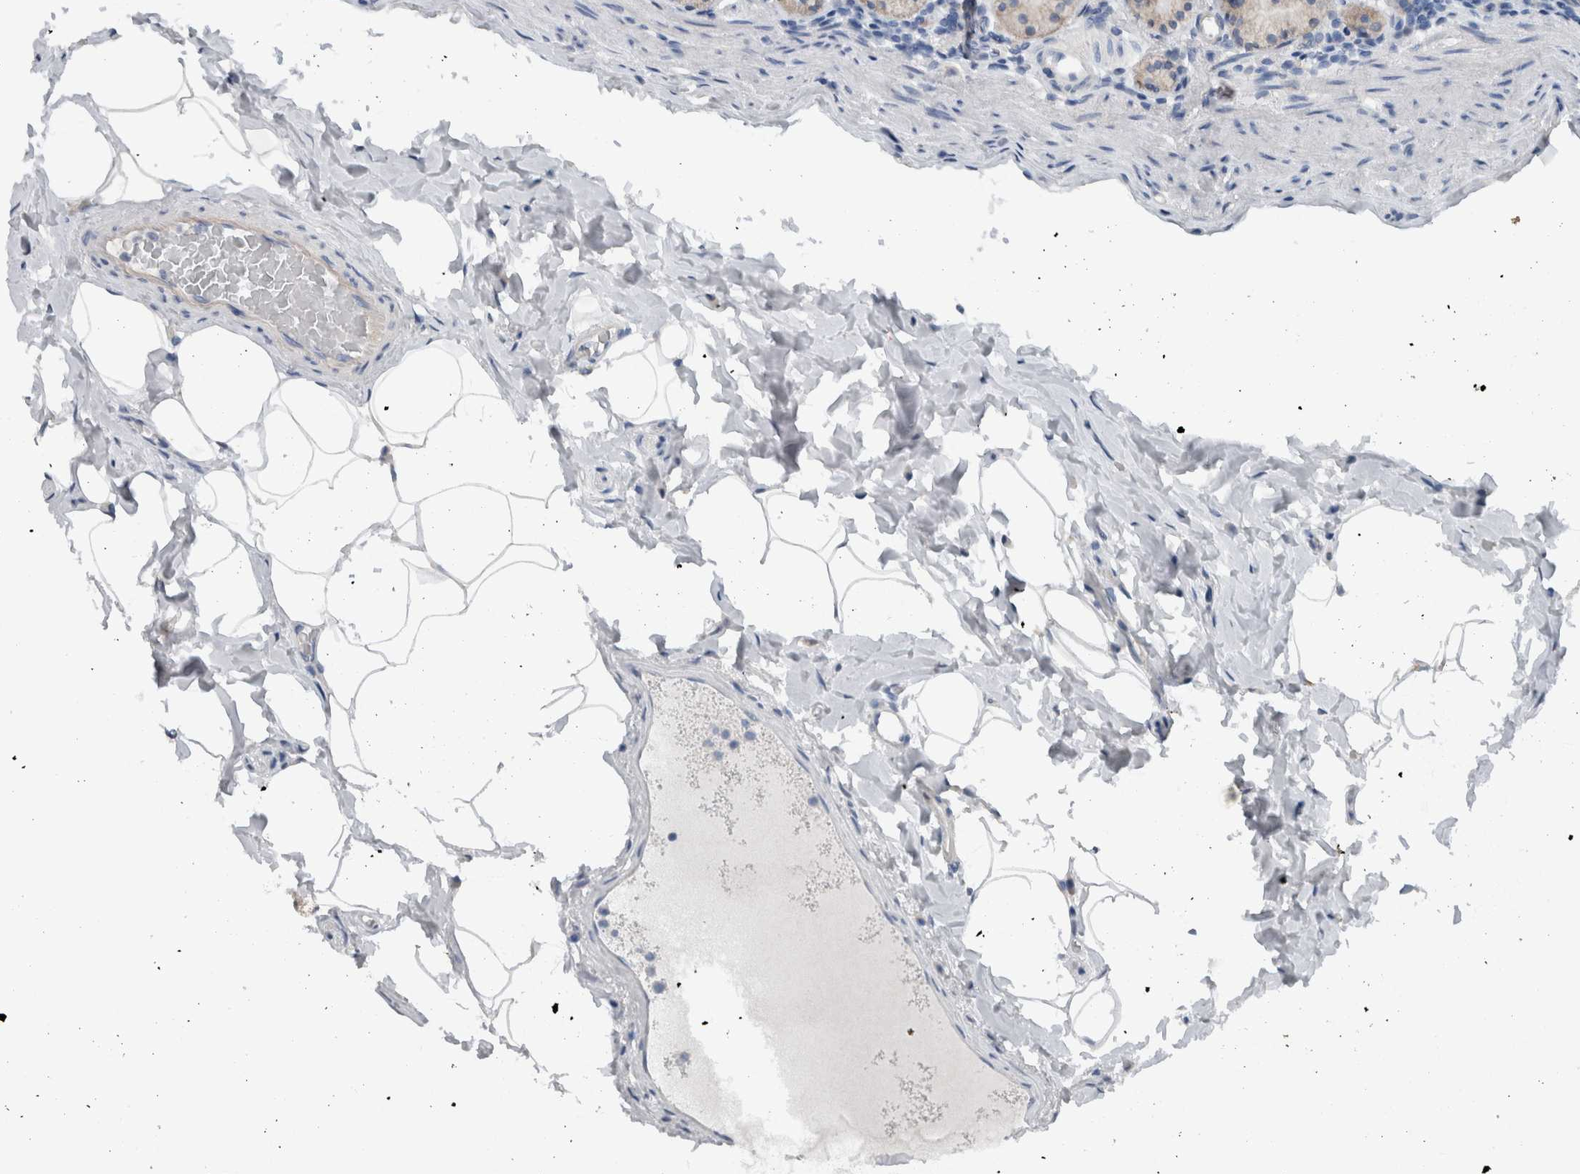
{"staining": {"intensity": "weak", "quantity": "<25%", "location": "cytoplasmic/membranous"}, "tissue": "stomach", "cell_type": "Glandular cells", "image_type": "normal", "snomed": [{"axis": "morphology", "description": "Normal tissue, NOS"}, {"axis": "topography", "description": "Stomach, upper"}], "caption": "Immunohistochemistry image of unremarkable stomach: stomach stained with DAB shows no significant protein positivity in glandular cells.", "gene": "CRNN", "patient": {"sex": "male", "age": 68}}